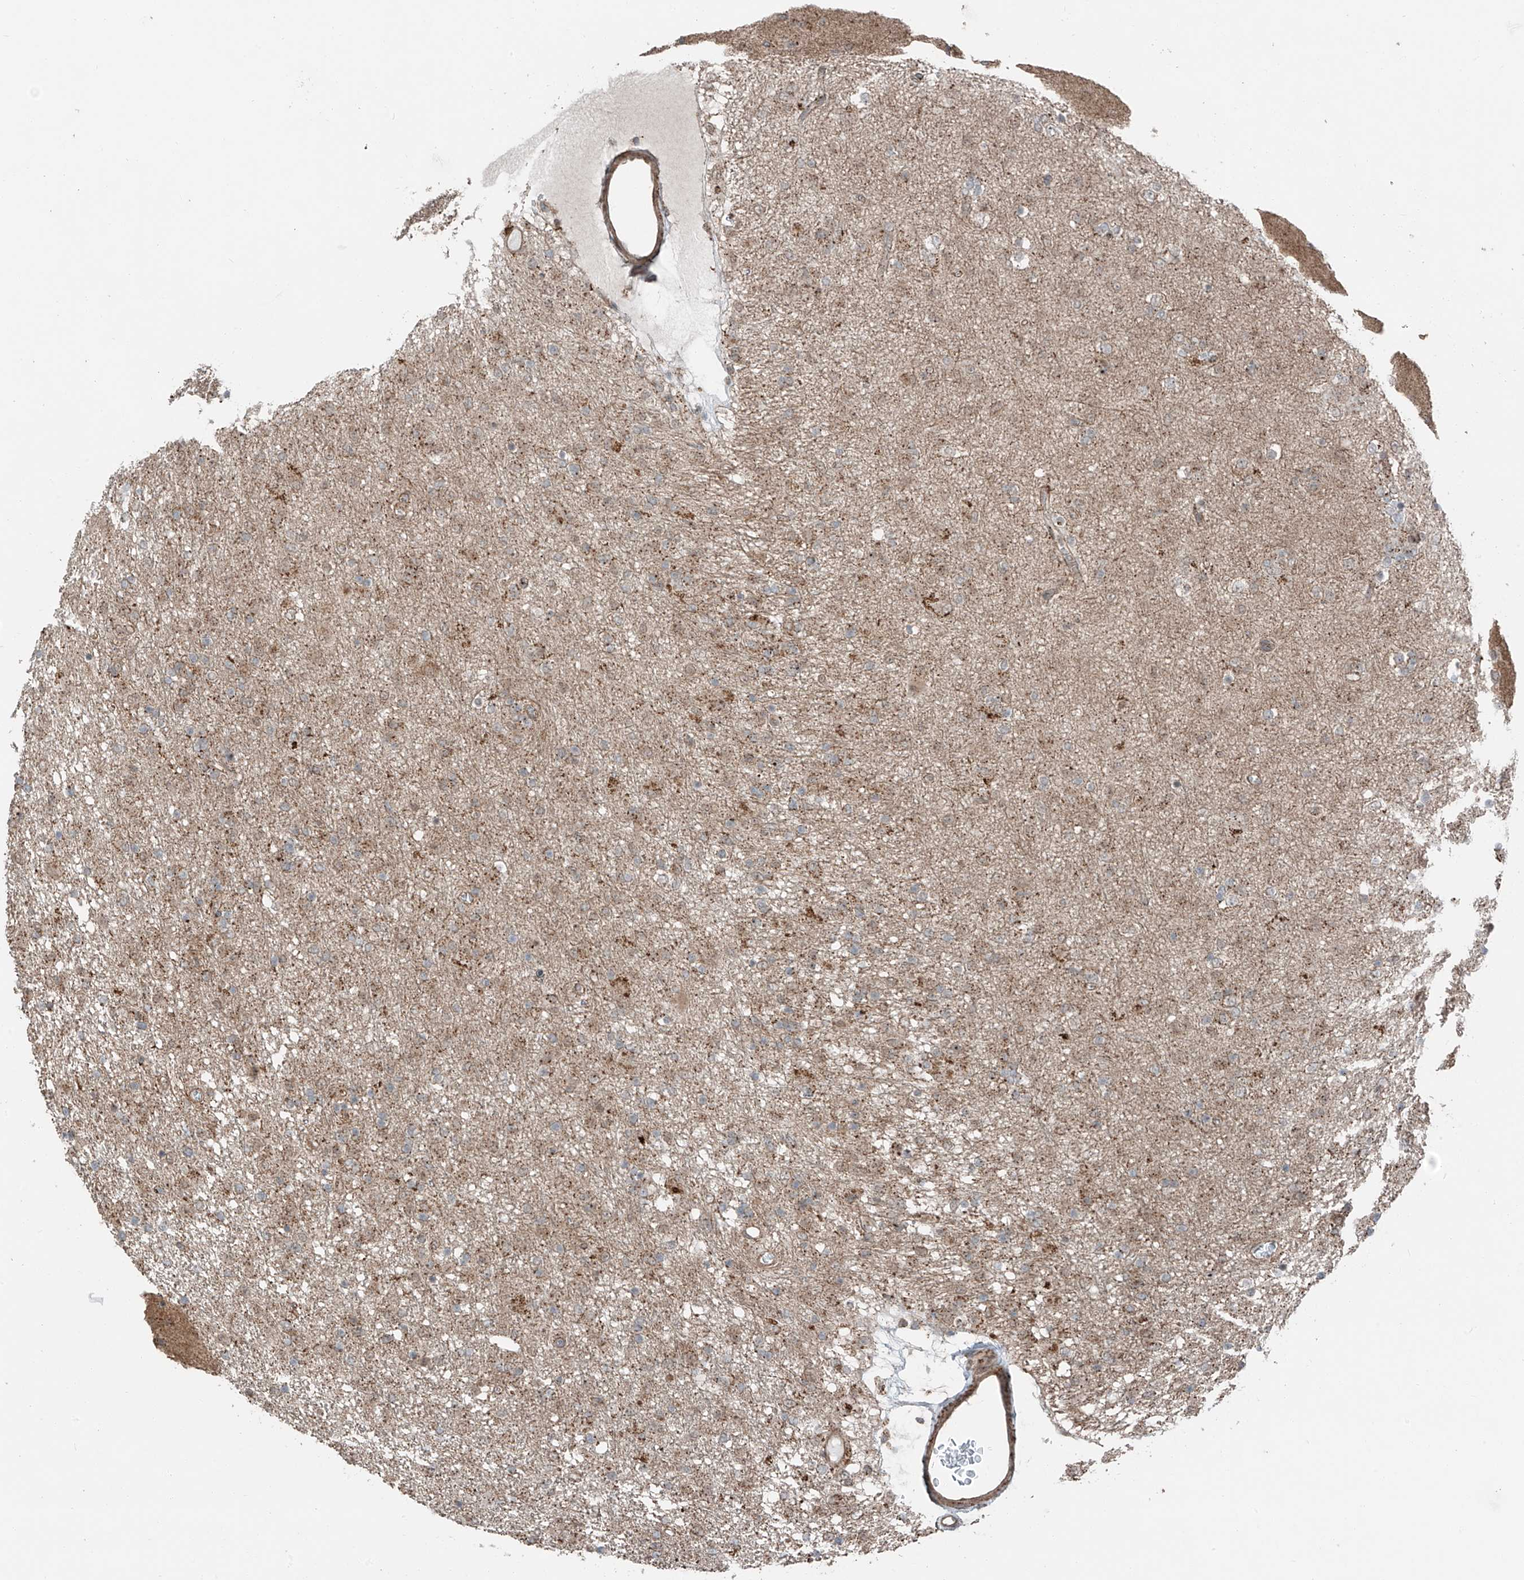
{"staining": {"intensity": "weak", "quantity": ">75%", "location": "cytoplasmic/membranous"}, "tissue": "glioma", "cell_type": "Tumor cells", "image_type": "cancer", "snomed": [{"axis": "morphology", "description": "Glioma, malignant, Low grade"}, {"axis": "topography", "description": "Brain"}], "caption": "High-power microscopy captured an immunohistochemistry image of low-grade glioma (malignant), revealing weak cytoplasmic/membranous expression in approximately >75% of tumor cells. (IHC, brightfield microscopy, high magnification).", "gene": "CEP162", "patient": {"sex": "male", "age": 65}}